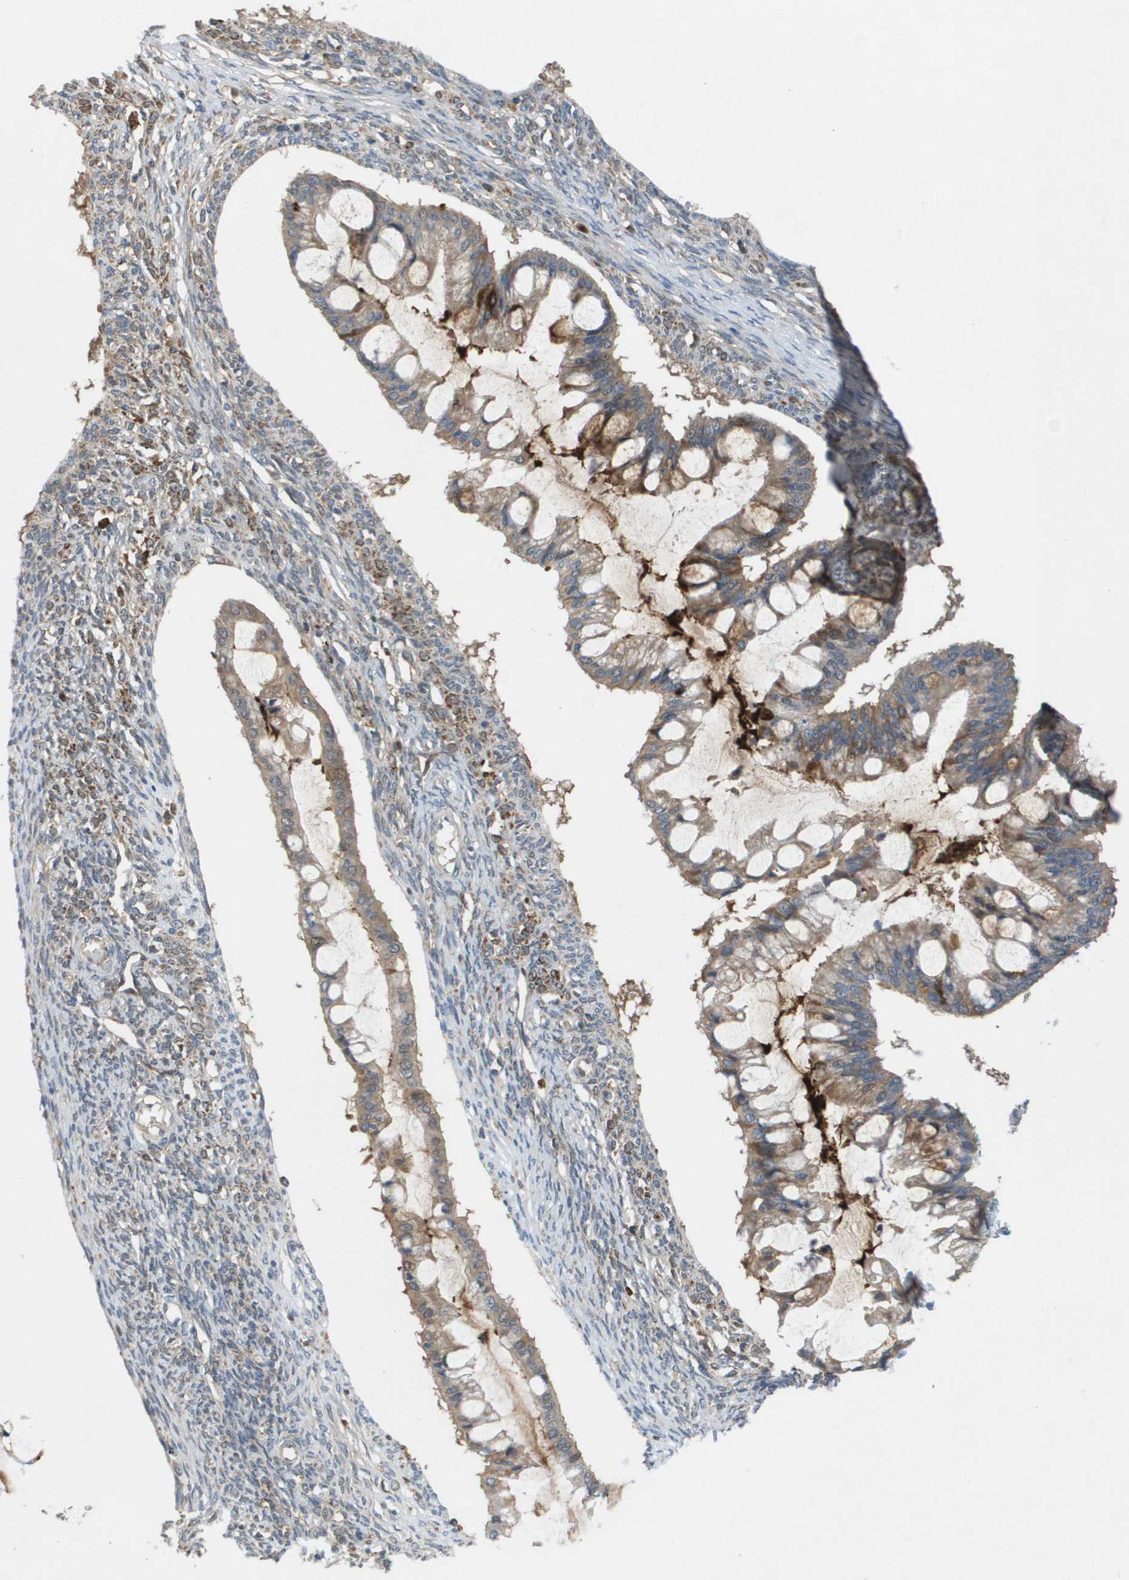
{"staining": {"intensity": "moderate", "quantity": ">75%", "location": "cytoplasmic/membranous"}, "tissue": "ovarian cancer", "cell_type": "Tumor cells", "image_type": "cancer", "snomed": [{"axis": "morphology", "description": "Cystadenocarcinoma, mucinous, NOS"}, {"axis": "topography", "description": "Ovary"}], "caption": "Moderate cytoplasmic/membranous protein staining is appreciated in approximately >75% of tumor cells in ovarian mucinous cystadenocarcinoma. Using DAB (3,3'-diaminobenzidine) (brown) and hematoxylin (blue) stains, captured at high magnification using brightfield microscopy.", "gene": "PALD1", "patient": {"sex": "female", "age": 73}}